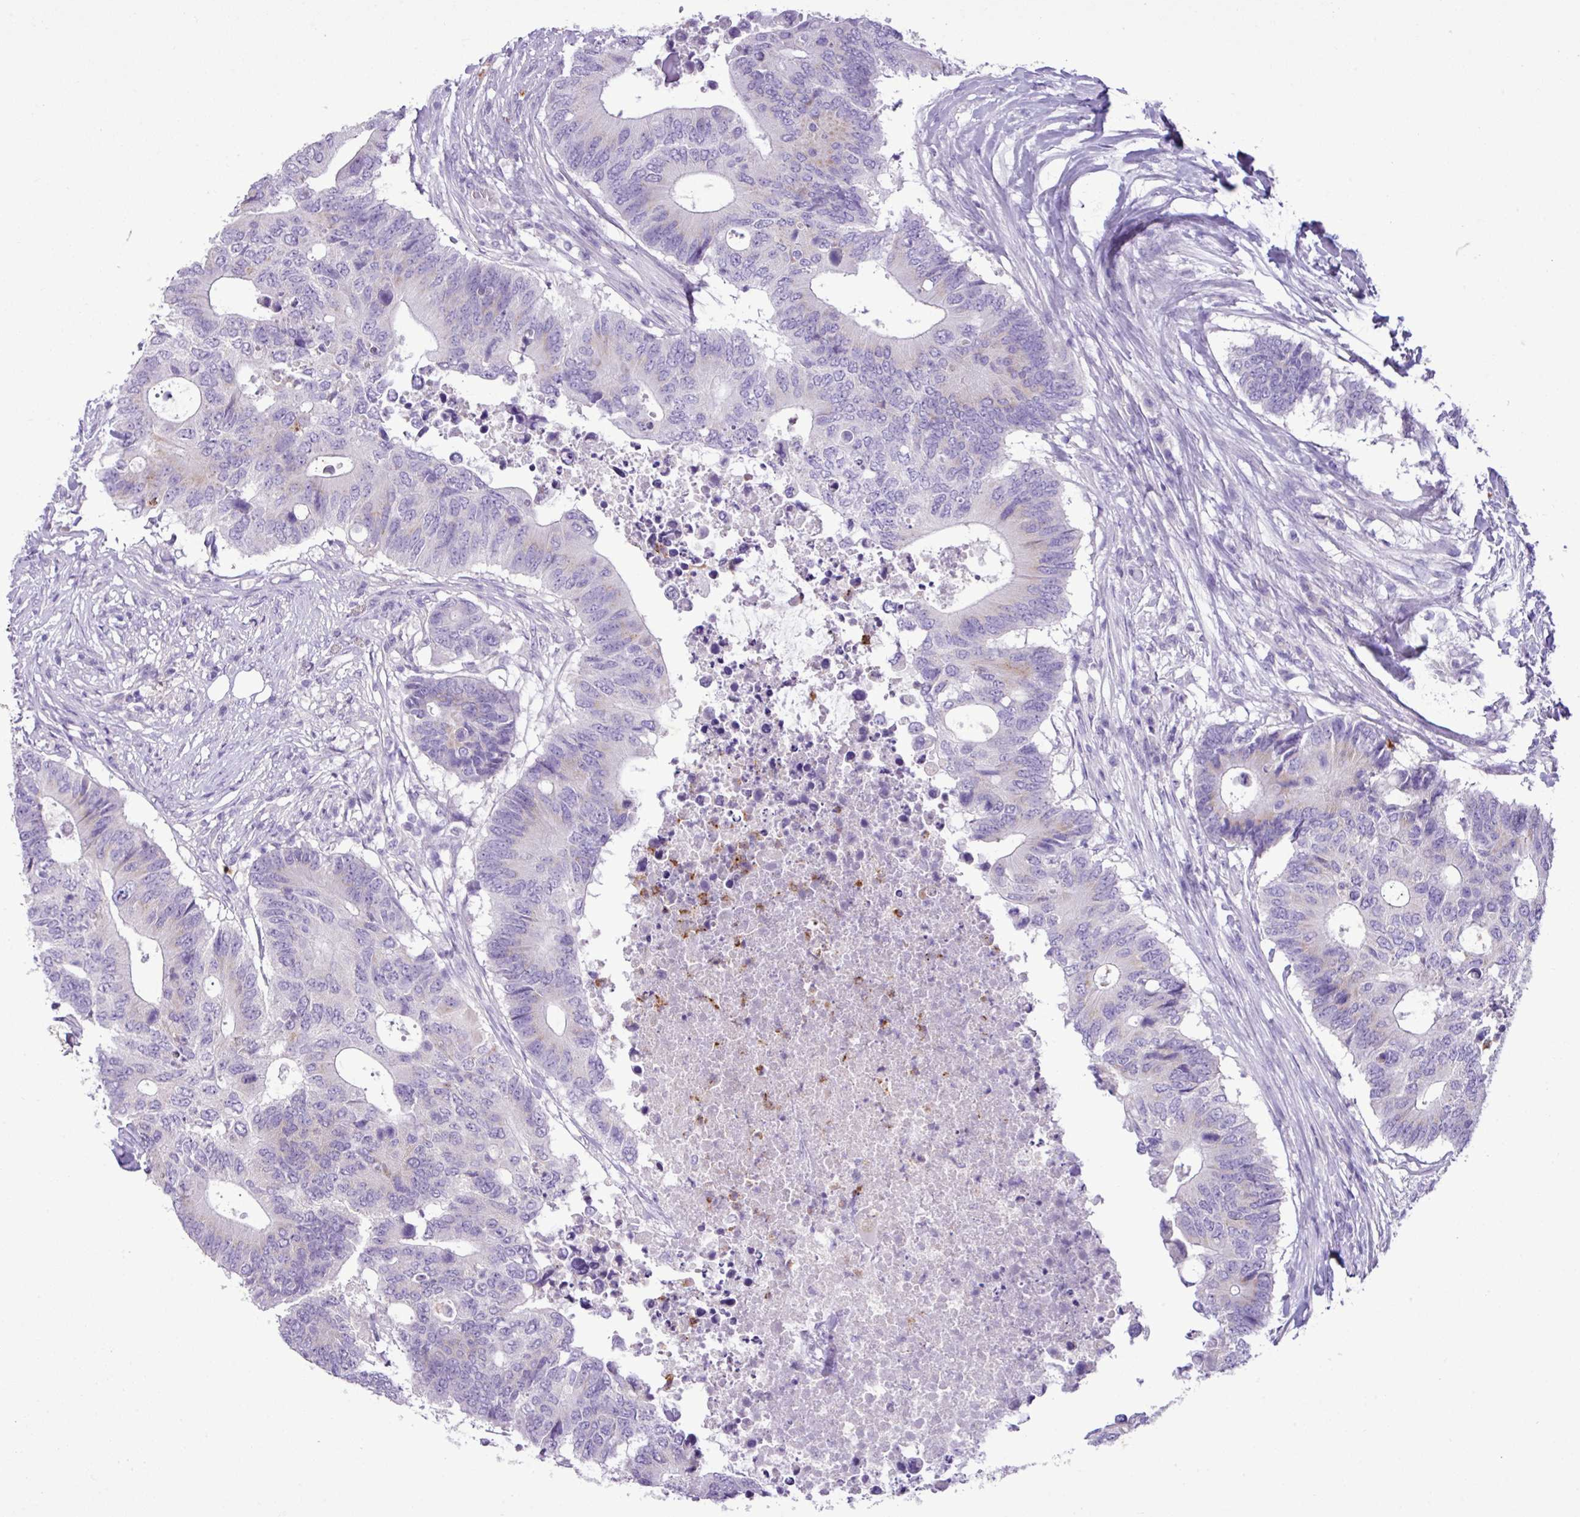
{"staining": {"intensity": "negative", "quantity": "none", "location": "none"}, "tissue": "colorectal cancer", "cell_type": "Tumor cells", "image_type": "cancer", "snomed": [{"axis": "morphology", "description": "Adenocarcinoma, NOS"}, {"axis": "topography", "description": "Colon"}], "caption": "Tumor cells show no significant expression in colorectal cancer.", "gene": "ZSCAN5A", "patient": {"sex": "male", "age": 71}}